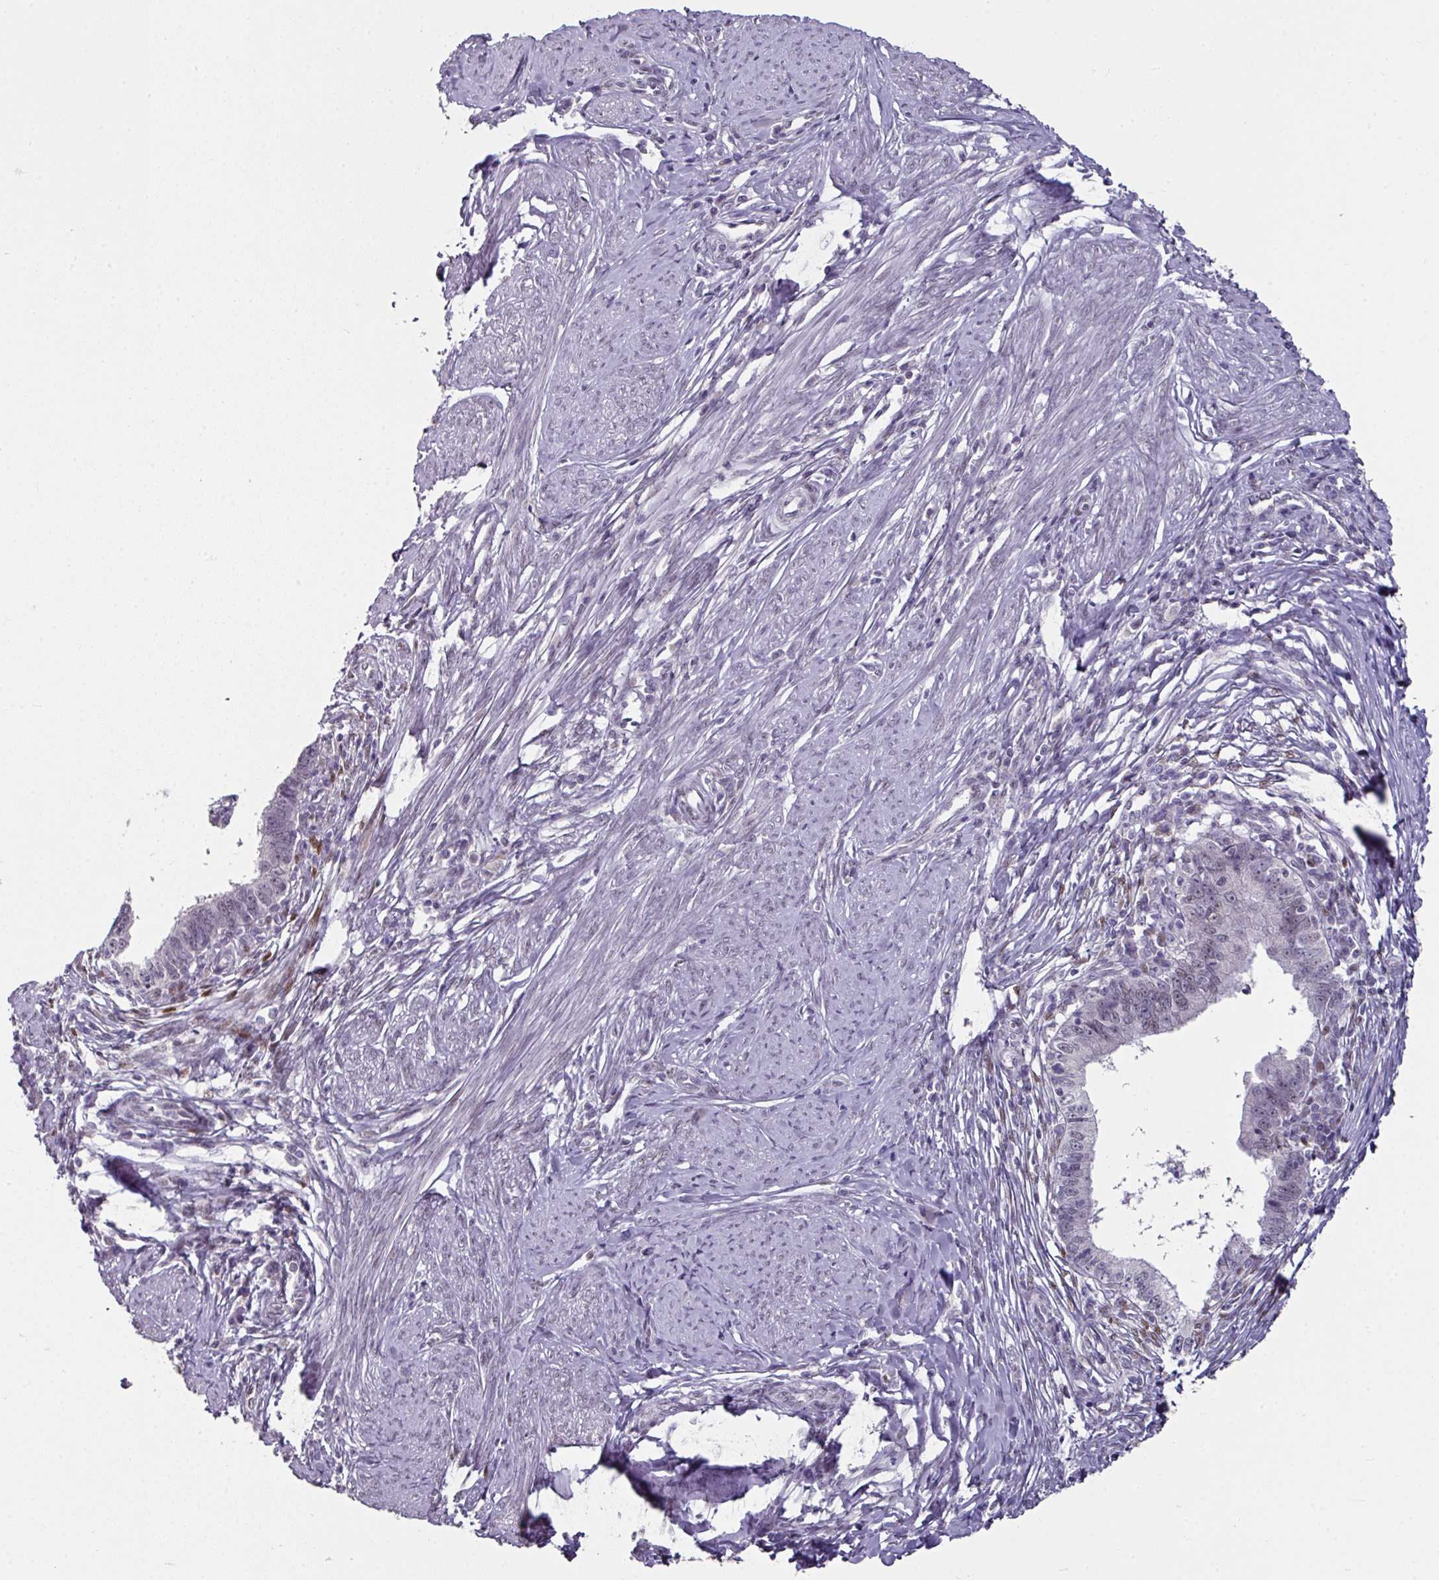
{"staining": {"intensity": "weak", "quantity": "25%-75%", "location": "nuclear"}, "tissue": "cervical cancer", "cell_type": "Tumor cells", "image_type": "cancer", "snomed": [{"axis": "morphology", "description": "Adenocarcinoma, NOS"}, {"axis": "topography", "description": "Cervix"}], "caption": "A brown stain shows weak nuclear expression of a protein in human cervical adenocarcinoma tumor cells.", "gene": "ELK1", "patient": {"sex": "female", "age": 36}}